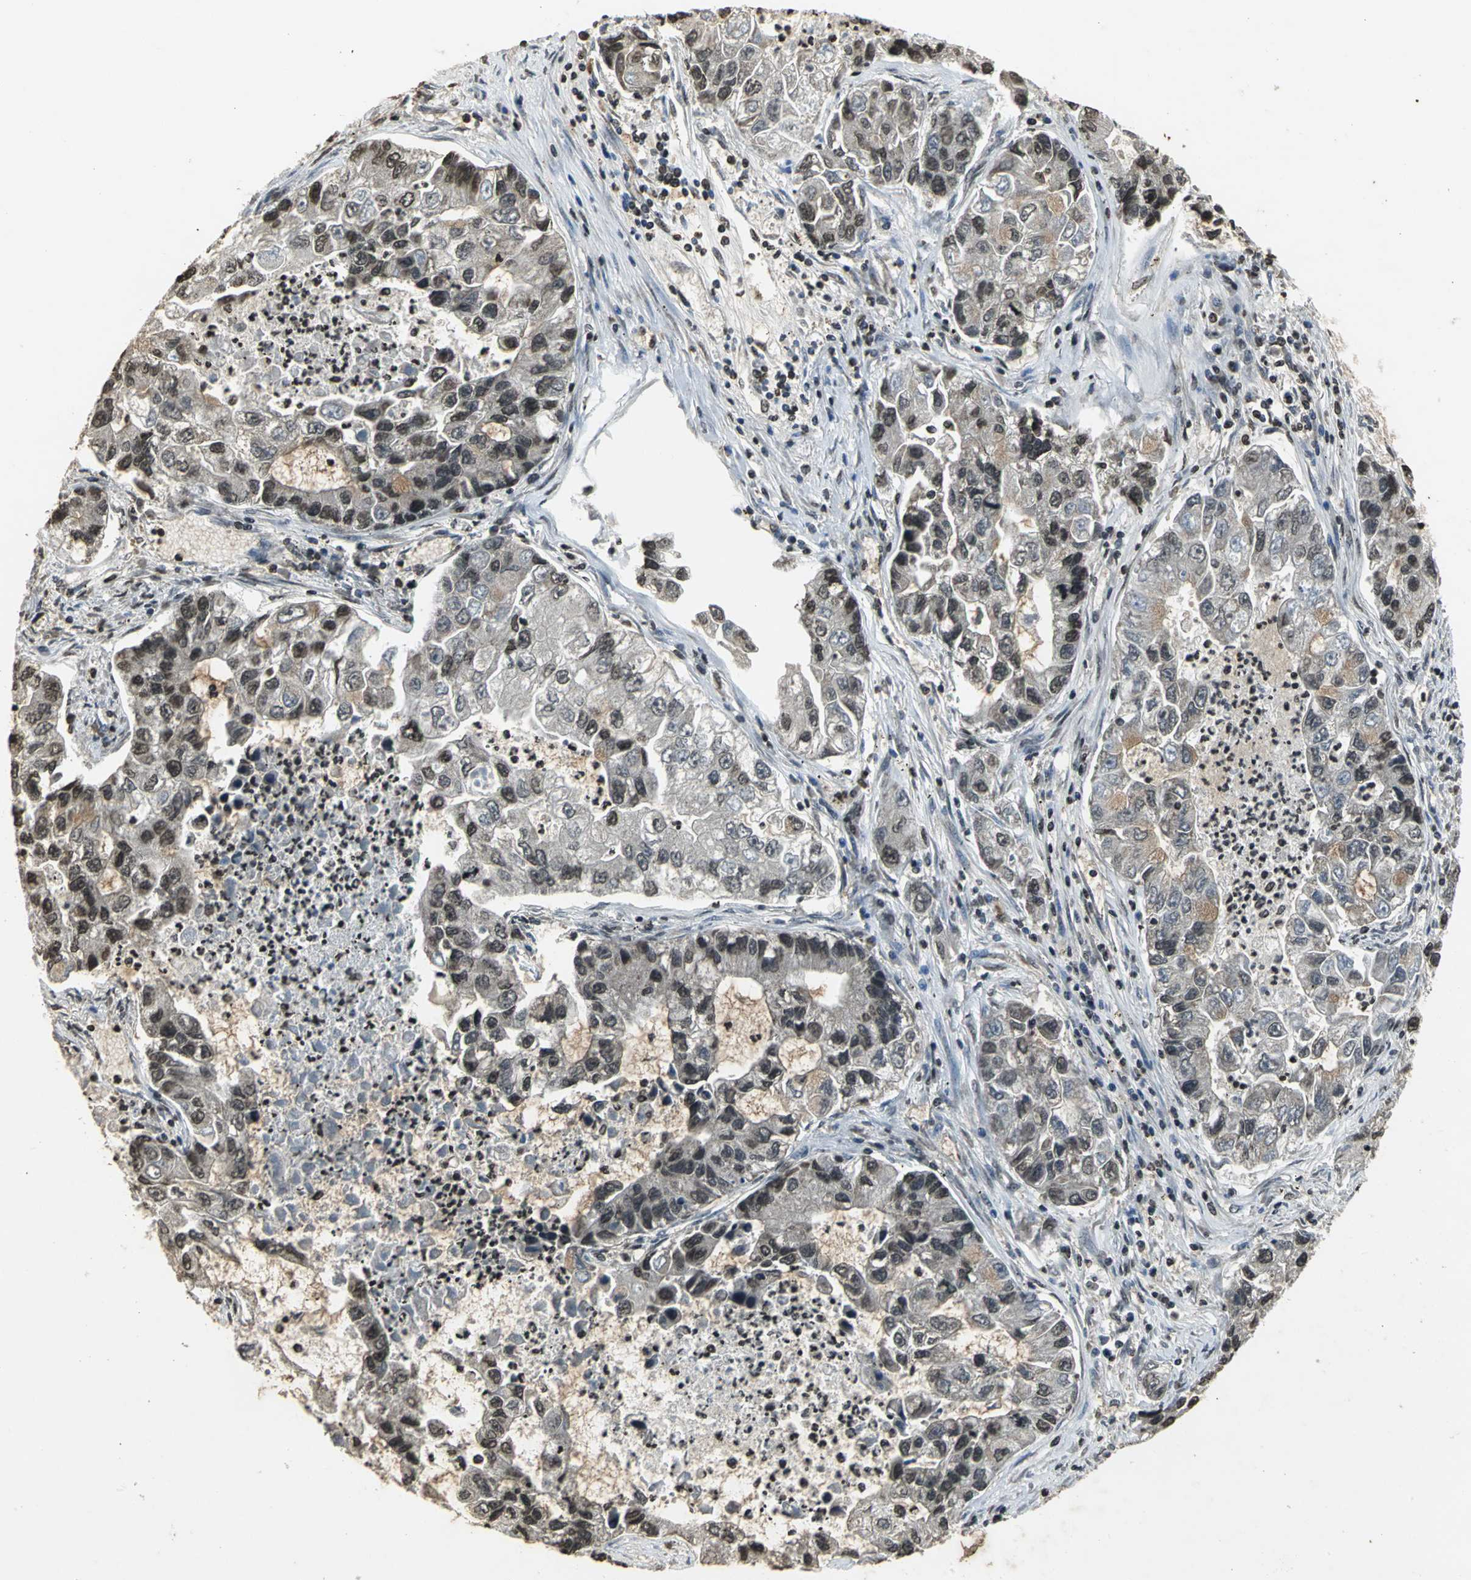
{"staining": {"intensity": "moderate", "quantity": ">75%", "location": "cytoplasmic/membranous,nuclear"}, "tissue": "lung cancer", "cell_type": "Tumor cells", "image_type": "cancer", "snomed": [{"axis": "morphology", "description": "Adenocarcinoma, NOS"}, {"axis": "topography", "description": "Lung"}], "caption": "DAB (3,3'-diaminobenzidine) immunohistochemical staining of human lung cancer (adenocarcinoma) reveals moderate cytoplasmic/membranous and nuclear protein staining in approximately >75% of tumor cells.", "gene": "AHR", "patient": {"sex": "female", "age": 51}}